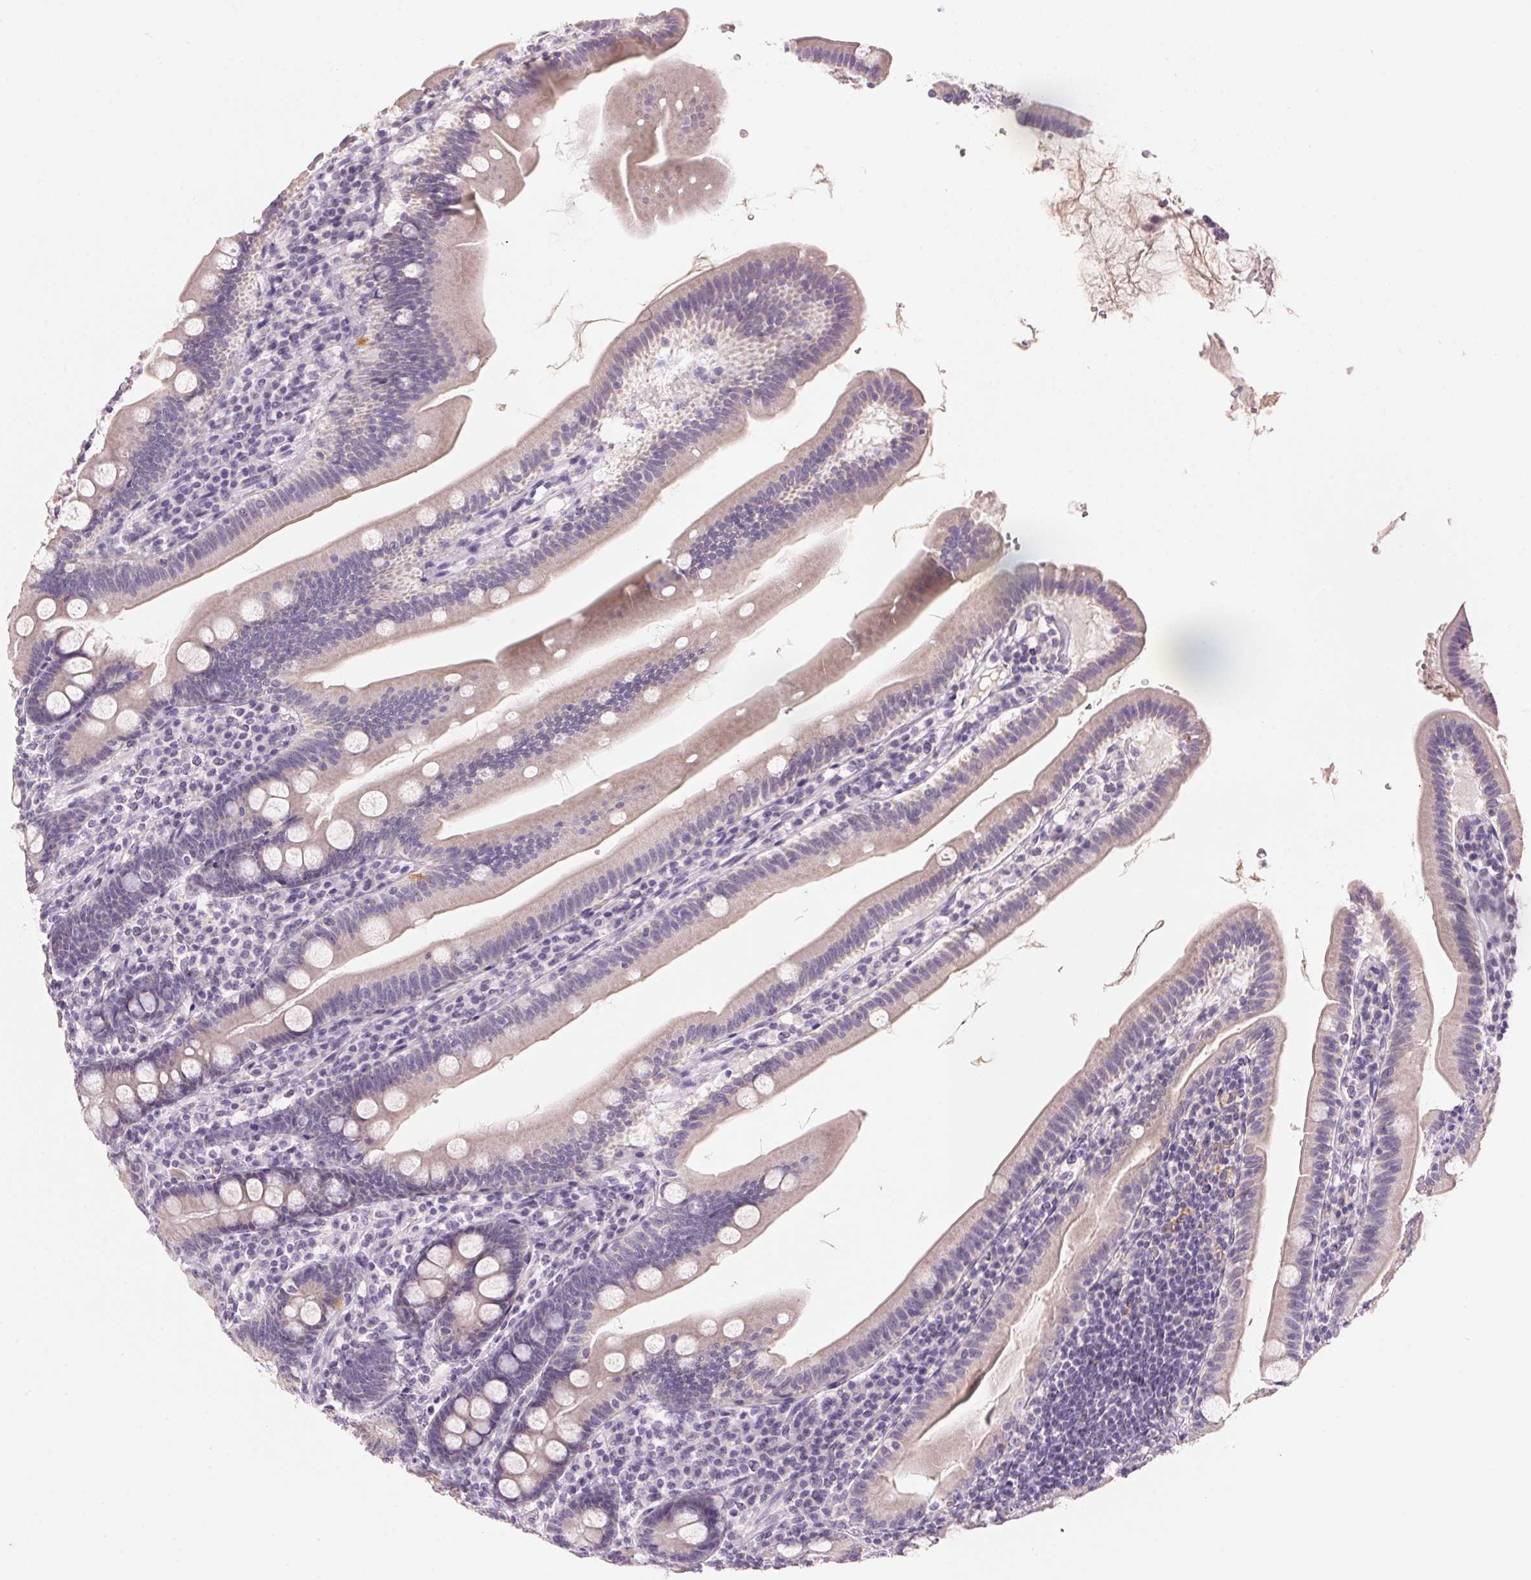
{"staining": {"intensity": "weak", "quantity": "25%-75%", "location": "cytoplasmic/membranous"}, "tissue": "duodenum", "cell_type": "Glandular cells", "image_type": "normal", "snomed": [{"axis": "morphology", "description": "Normal tissue, NOS"}, {"axis": "topography", "description": "Duodenum"}], "caption": "Duodenum stained for a protein (brown) shows weak cytoplasmic/membranous positive positivity in about 25%-75% of glandular cells.", "gene": "CYP11B1", "patient": {"sex": "female", "age": 67}}